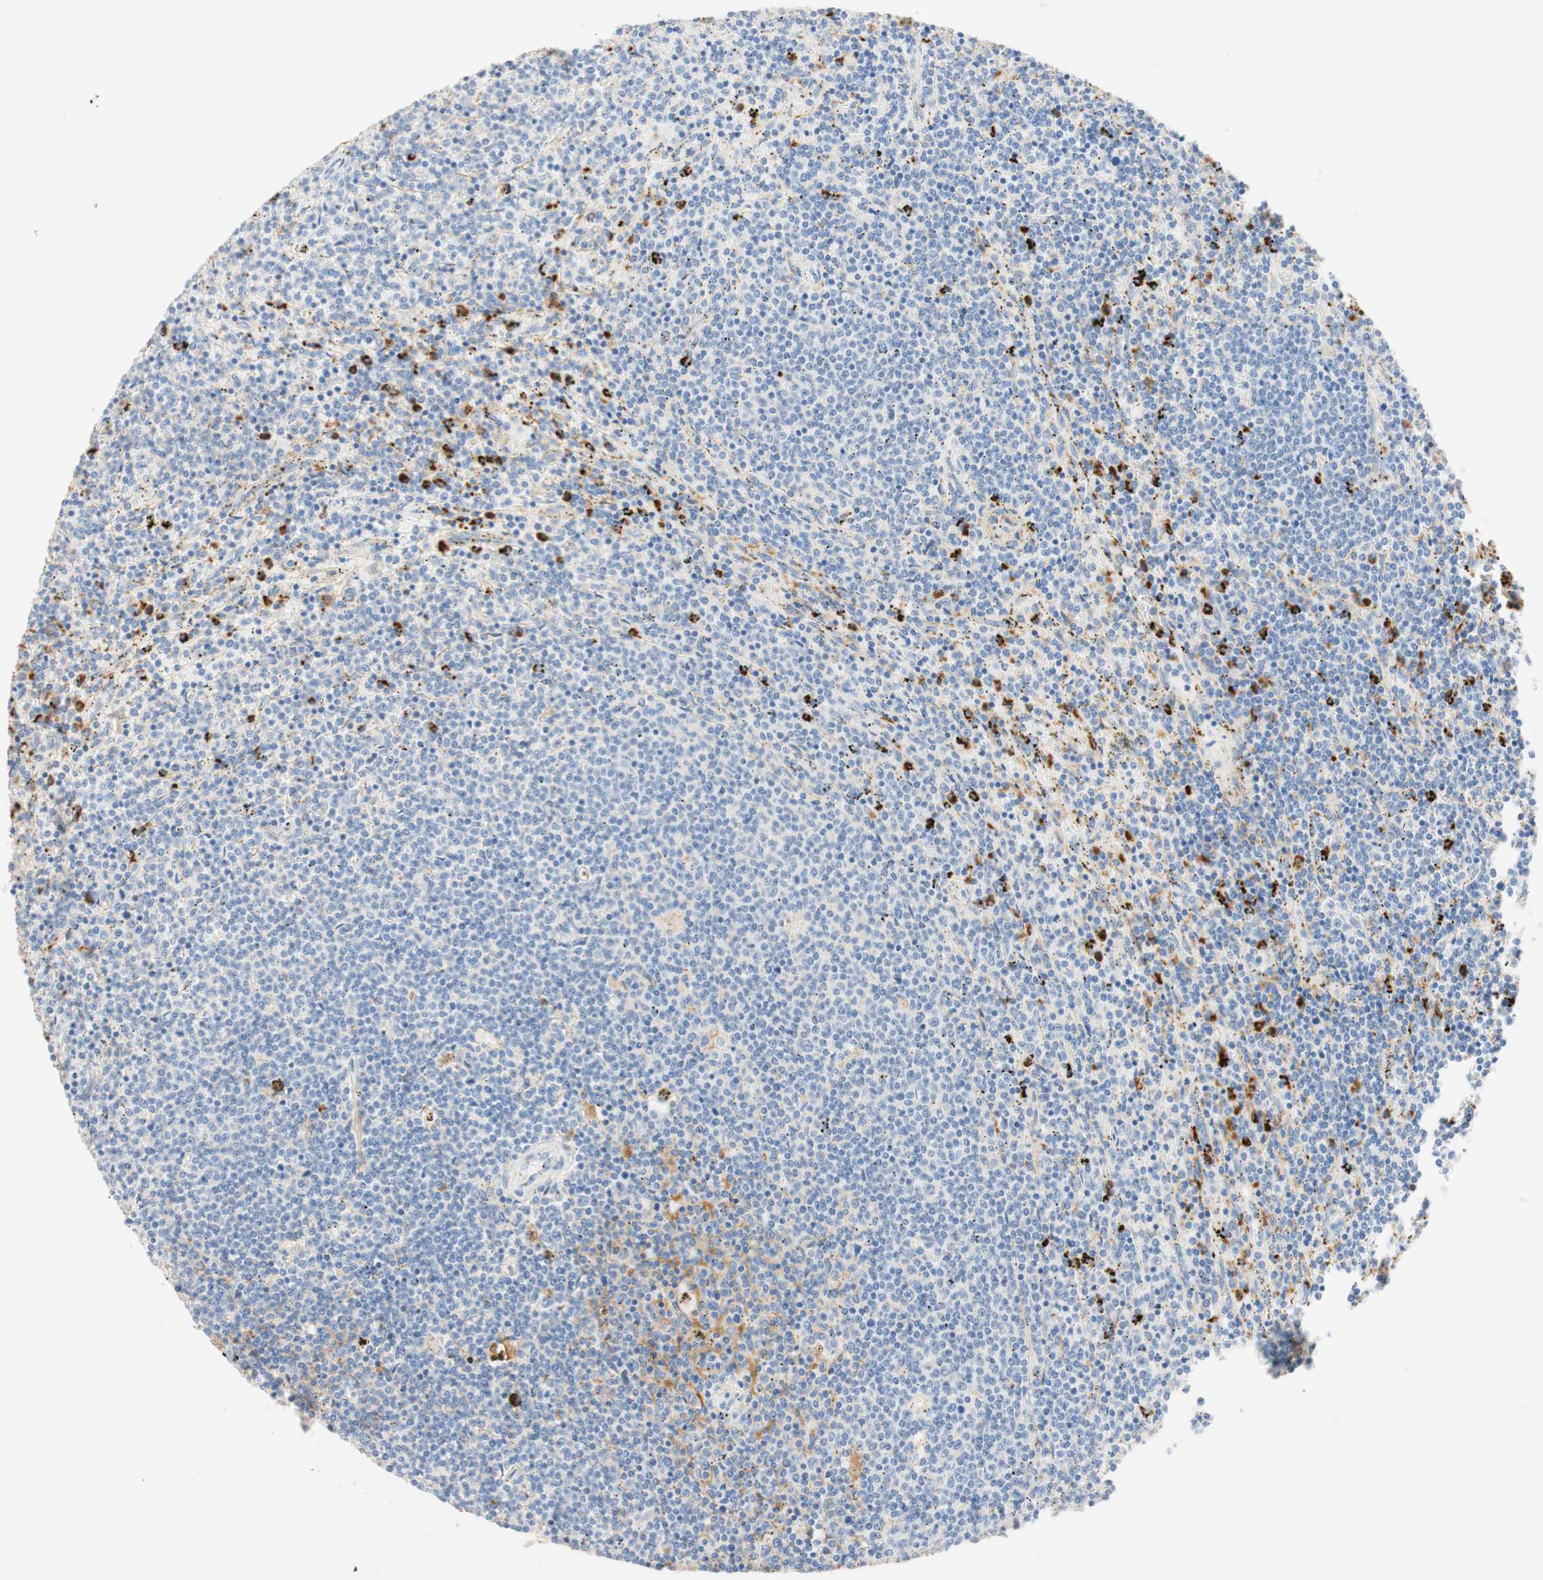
{"staining": {"intensity": "strong", "quantity": "<25%", "location": "cytoplasmic/membranous"}, "tissue": "lymphoma", "cell_type": "Tumor cells", "image_type": "cancer", "snomed": [{"axis": "morphology", "description": "Malignant lymphoma, non-Hodgkin's type, Low grade"}, {"axis": "topography", "description": "Spleen"}], "caption": "The immunohistochemical stain shows strong cytoplasmic/membranous expression in tumor cells of malignant lymphoma, non-Hodgkin's type (low-grade) tissue.", "gene": "CD63", "patient": {"sex": "female", "age": 50}}